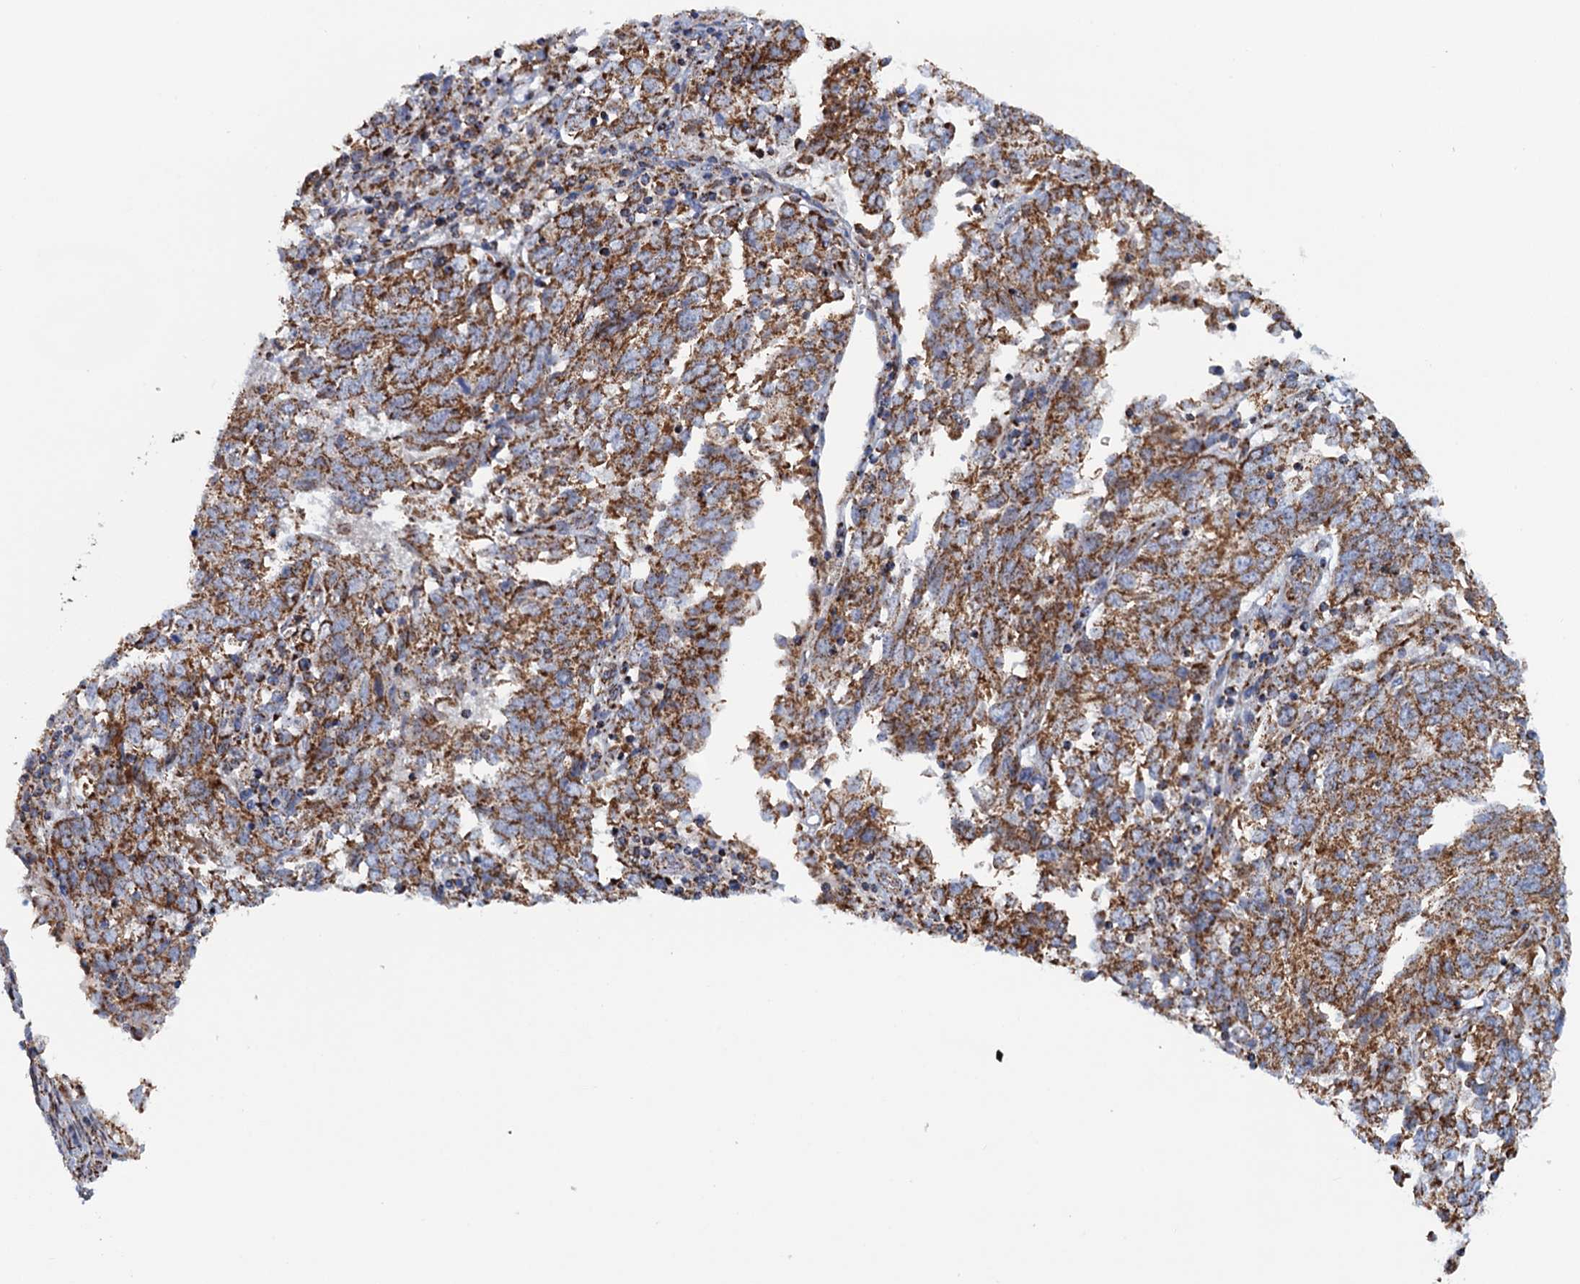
{"staining": {"intensity": "strong", "quantity": ">75%", "location": "cytoplasmic/membranous"}, "tissue": "endometrial cancer", "cell_type": "Tumor cells", "image_type": "cancer", "snomed": [{"axis": "morphology", "description": "Adenocarcinoma, NOS"}, {"axis": "topography", "description": "Endometrium"}], "caption": "Endometrial cancer stained with a brown dye exhibits strong cytoplasmic/membranous positive expression in about >75% of tumor cells.", "gene": "GTPBP3", "patient": {"sex": "female", "age": 80}}